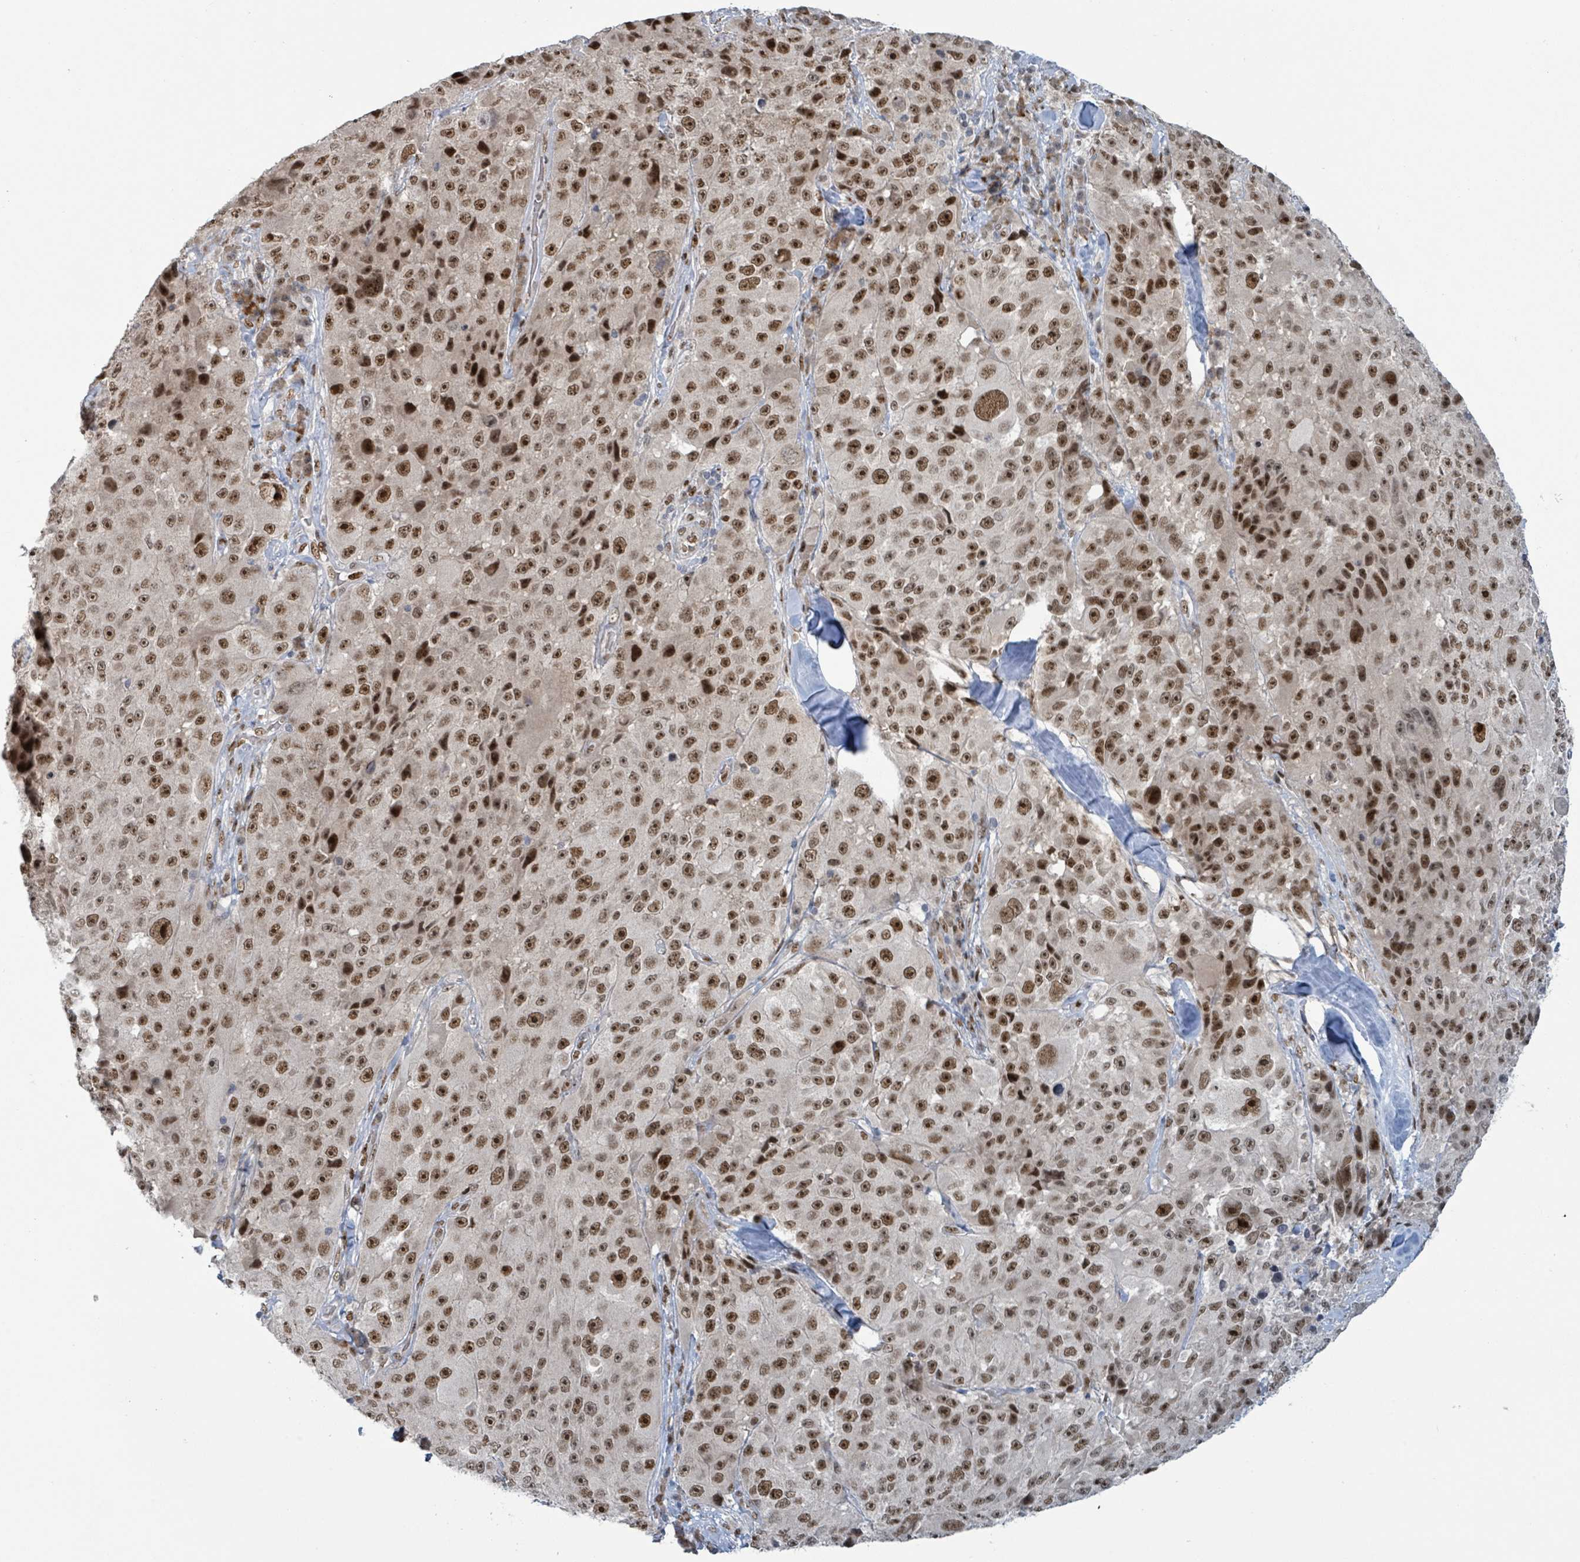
{"staining": {"intensity": "strong", "quantity": ">75%", "location": "nuclear"}, "tissue": "melanoma", "cell_type": "Tumor cells", "image_type": "cancer", "snomed": [{"axis": "morphology", "description": "Malignant melanoma, Metastatic site"}, {"axis": "topography", "description": "Lymph node"}], "caption": "Immunohistochemical staining of human melanoma displays high levels of strong nuclear positivity in about >75% of tumor cells. The protein is shown in brown color, while the nuclei are stained blue.", "gene": "KLF3", "patient": {"sex": "male", "age": 62}}